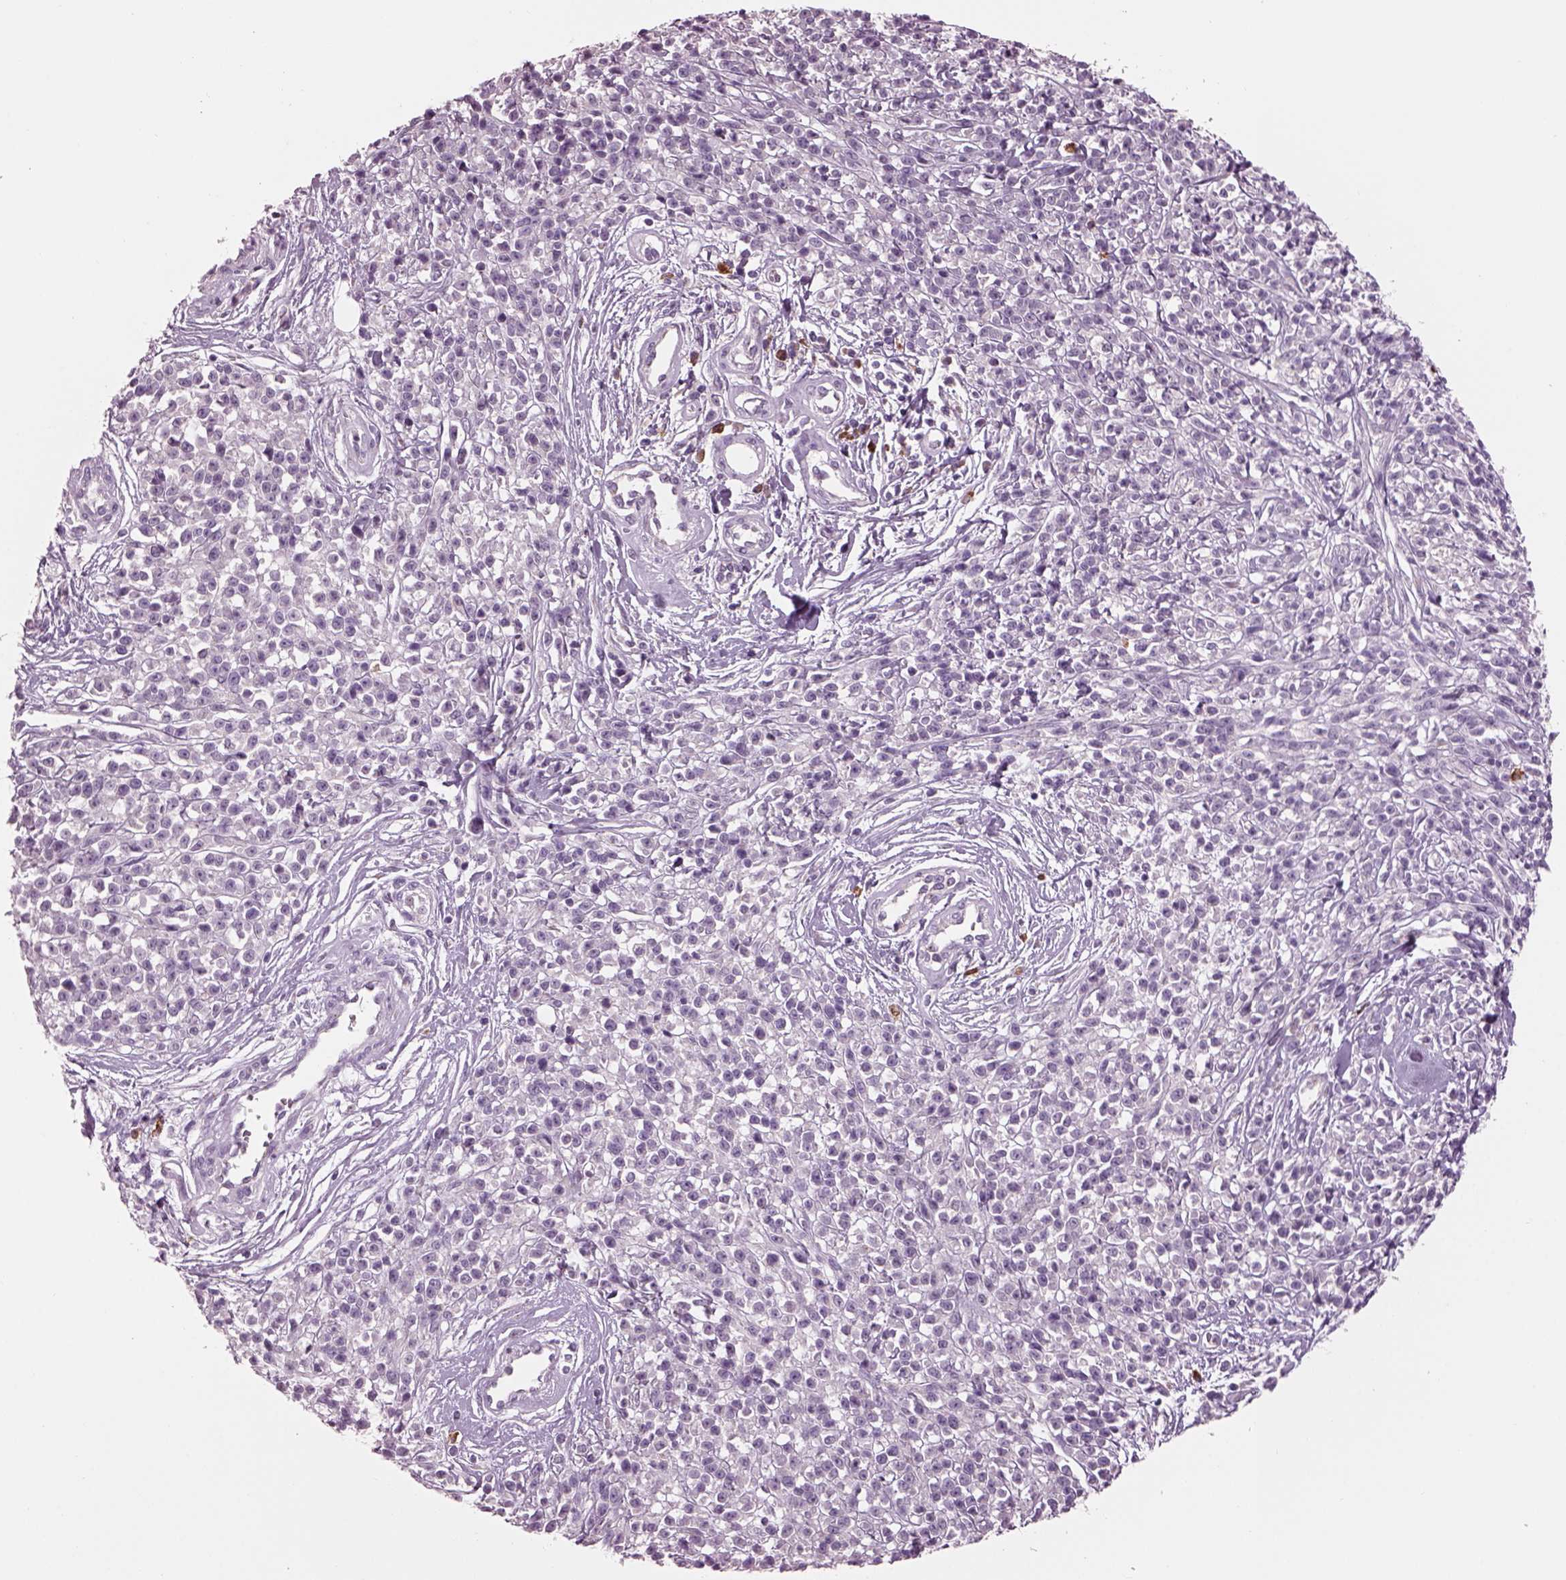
{"staining": {"intensity": "negative", "quantity": "none", "location": "none"}, "tissue": "melanoma", "cell_type": "Tumor cells", "image_type": "cancer", "snomed": [{"axis": "morphology", "description": "Malignant melanoma, NOS"}, {"axis": "topography", "description": "Skin"}, {"axis": "topography", "description": "Skin of trunk"}], "caption": "A micrograph of malignant melanoma stained for a protein reveals no brown staining in tumor cells.", "gene": "ADGRG5", "patient": {"sex": "male", "age": 74}}